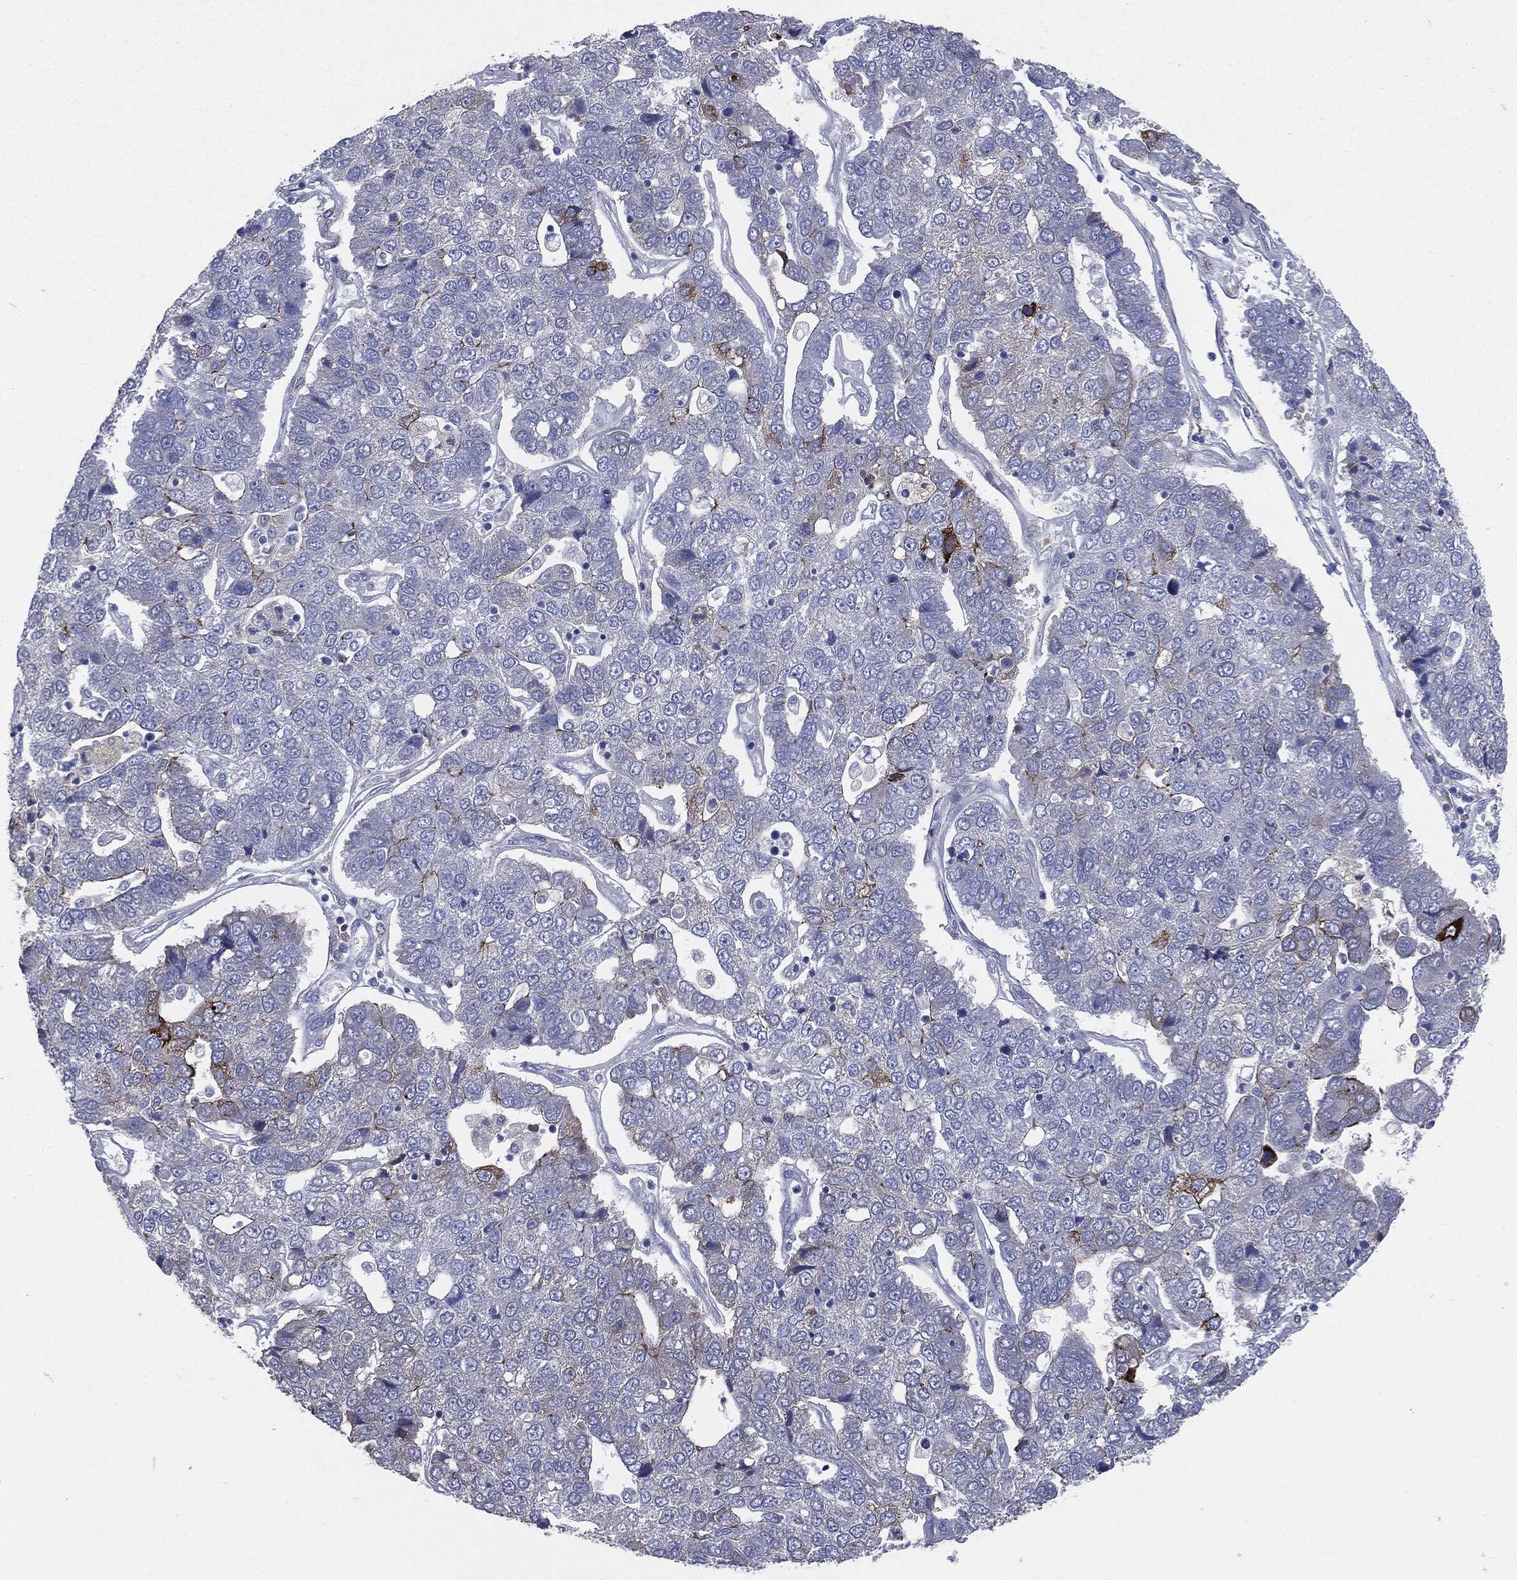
{"staining": {"intensity": "strong", "quantity": "<25%", "location": "cytoplasmic/membranous"}, "tissue": "pancreatic cancer", "cell_type": "Tumor cells", "image_type": "cancer", "snomed": [{"axis": "morphology", "description": "Adenocarcinoma, NOS"}, {"axis": "topography", "description": "Pancreas"}], "caption": "Tumor cells display strong cytoplasmic/membranous expression in approximately <25% of cells in pancreatic cancer.", "gene": "PTGS2", "patient": {"sex": "female", "age": 61}}